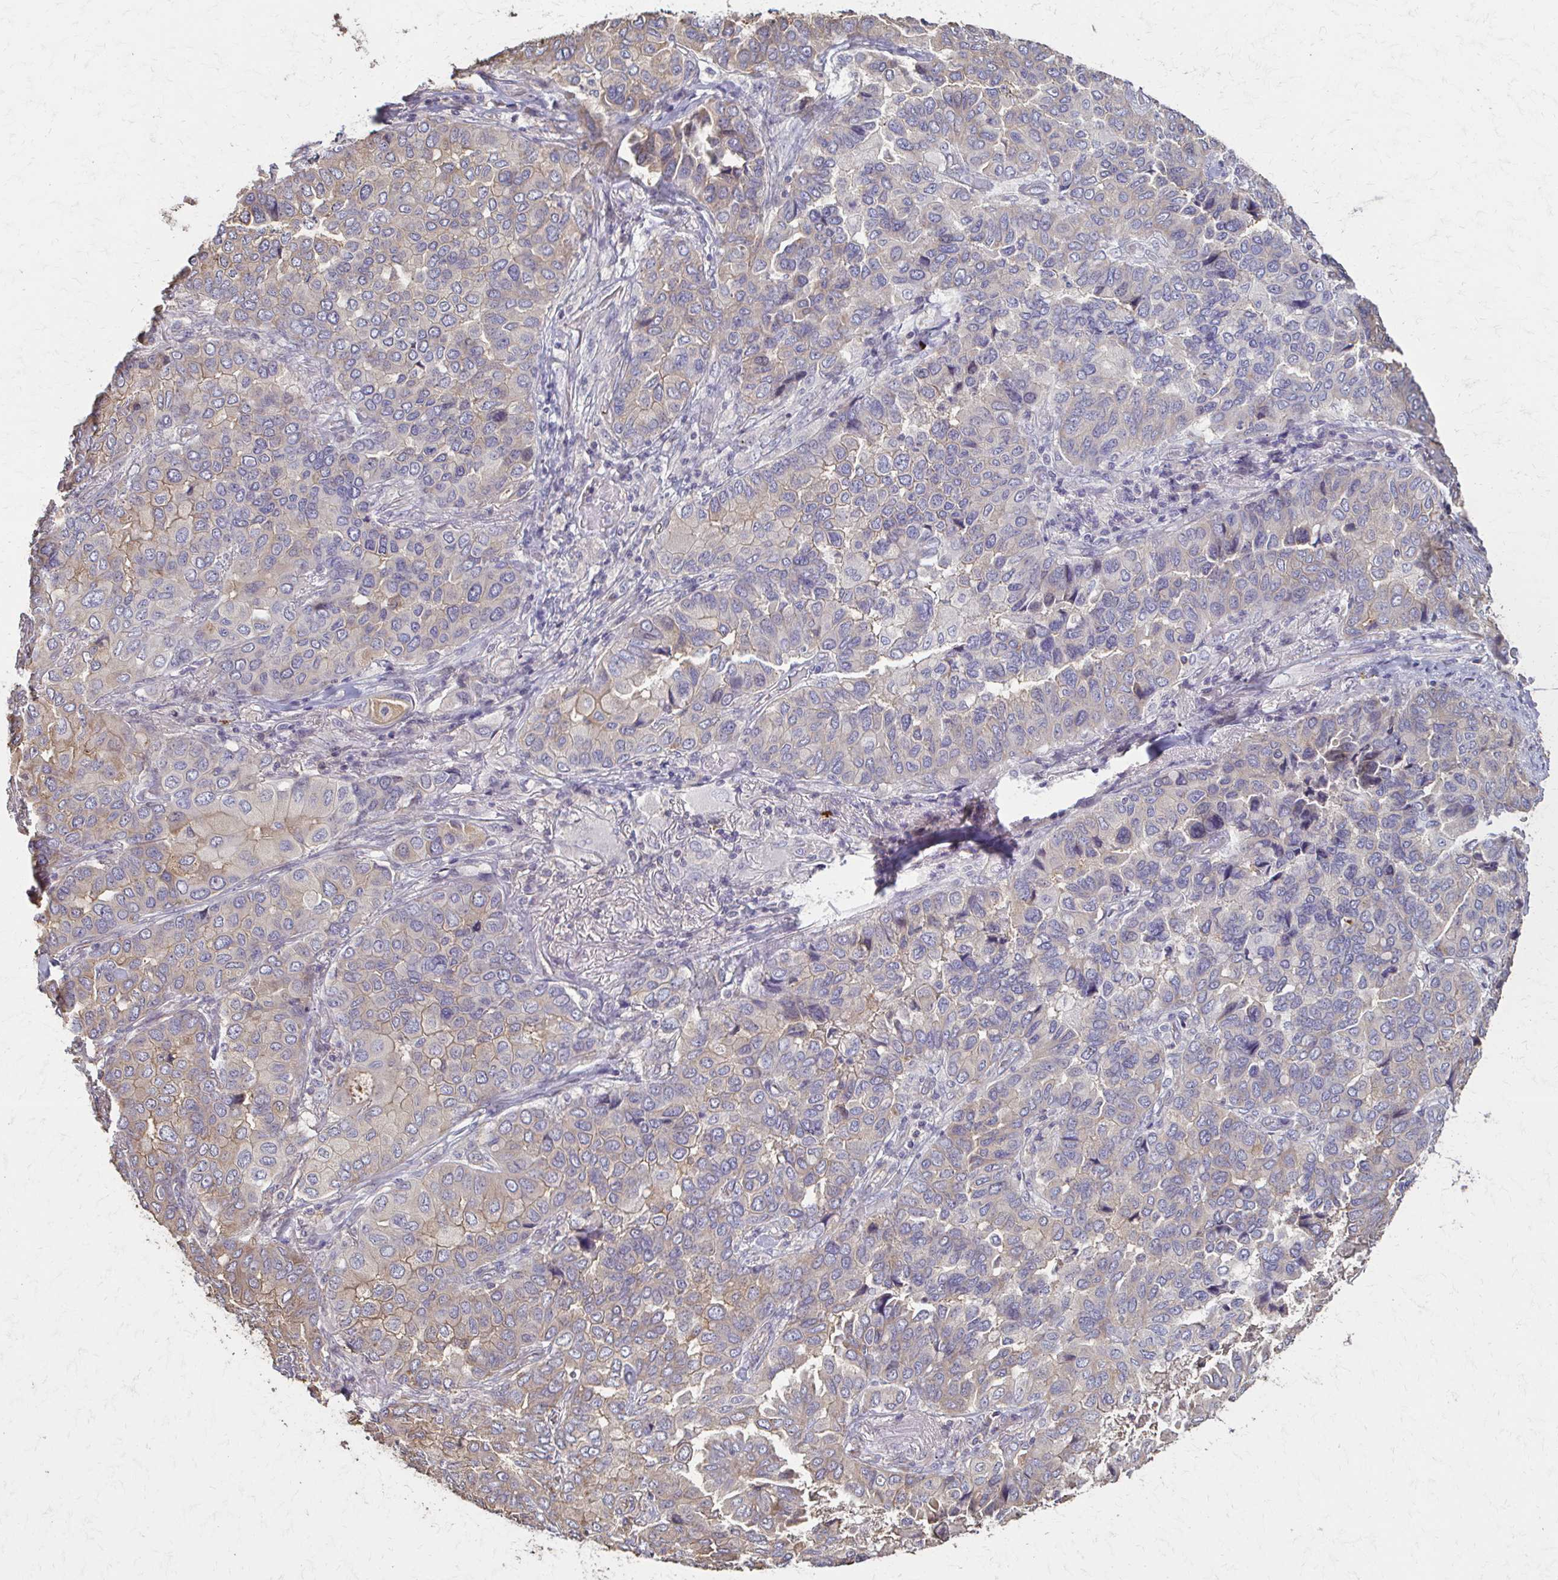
{"staining": {"intensity": "weak", "quantity": "<25%", "location": "cytoplasmic/membranous"}, "tissue": "lung cancer", "cell_type": "Tumor cells", "image_type": "cancer", "snomed": [{"axis": "morphology", "description": "Aneuploidy"}, {"axis": "morphology", "description": "Adenocarcinoma, NOS"}, {"axis": "morphology", "description": "Adenocarcinoma, metastatic, NOS"}, {"axis": "topography", "description": "Lymph node"}, {"axis": "topography", "description": "Lung"}], "caption": "IHC micrograph of human lung metastatic adenocarcinoma stained for a protein (brown), which demonstrates no positivity in tumor cells.", "gene": "IL18BP", "patient": {"sex": "female", "age": 48}}